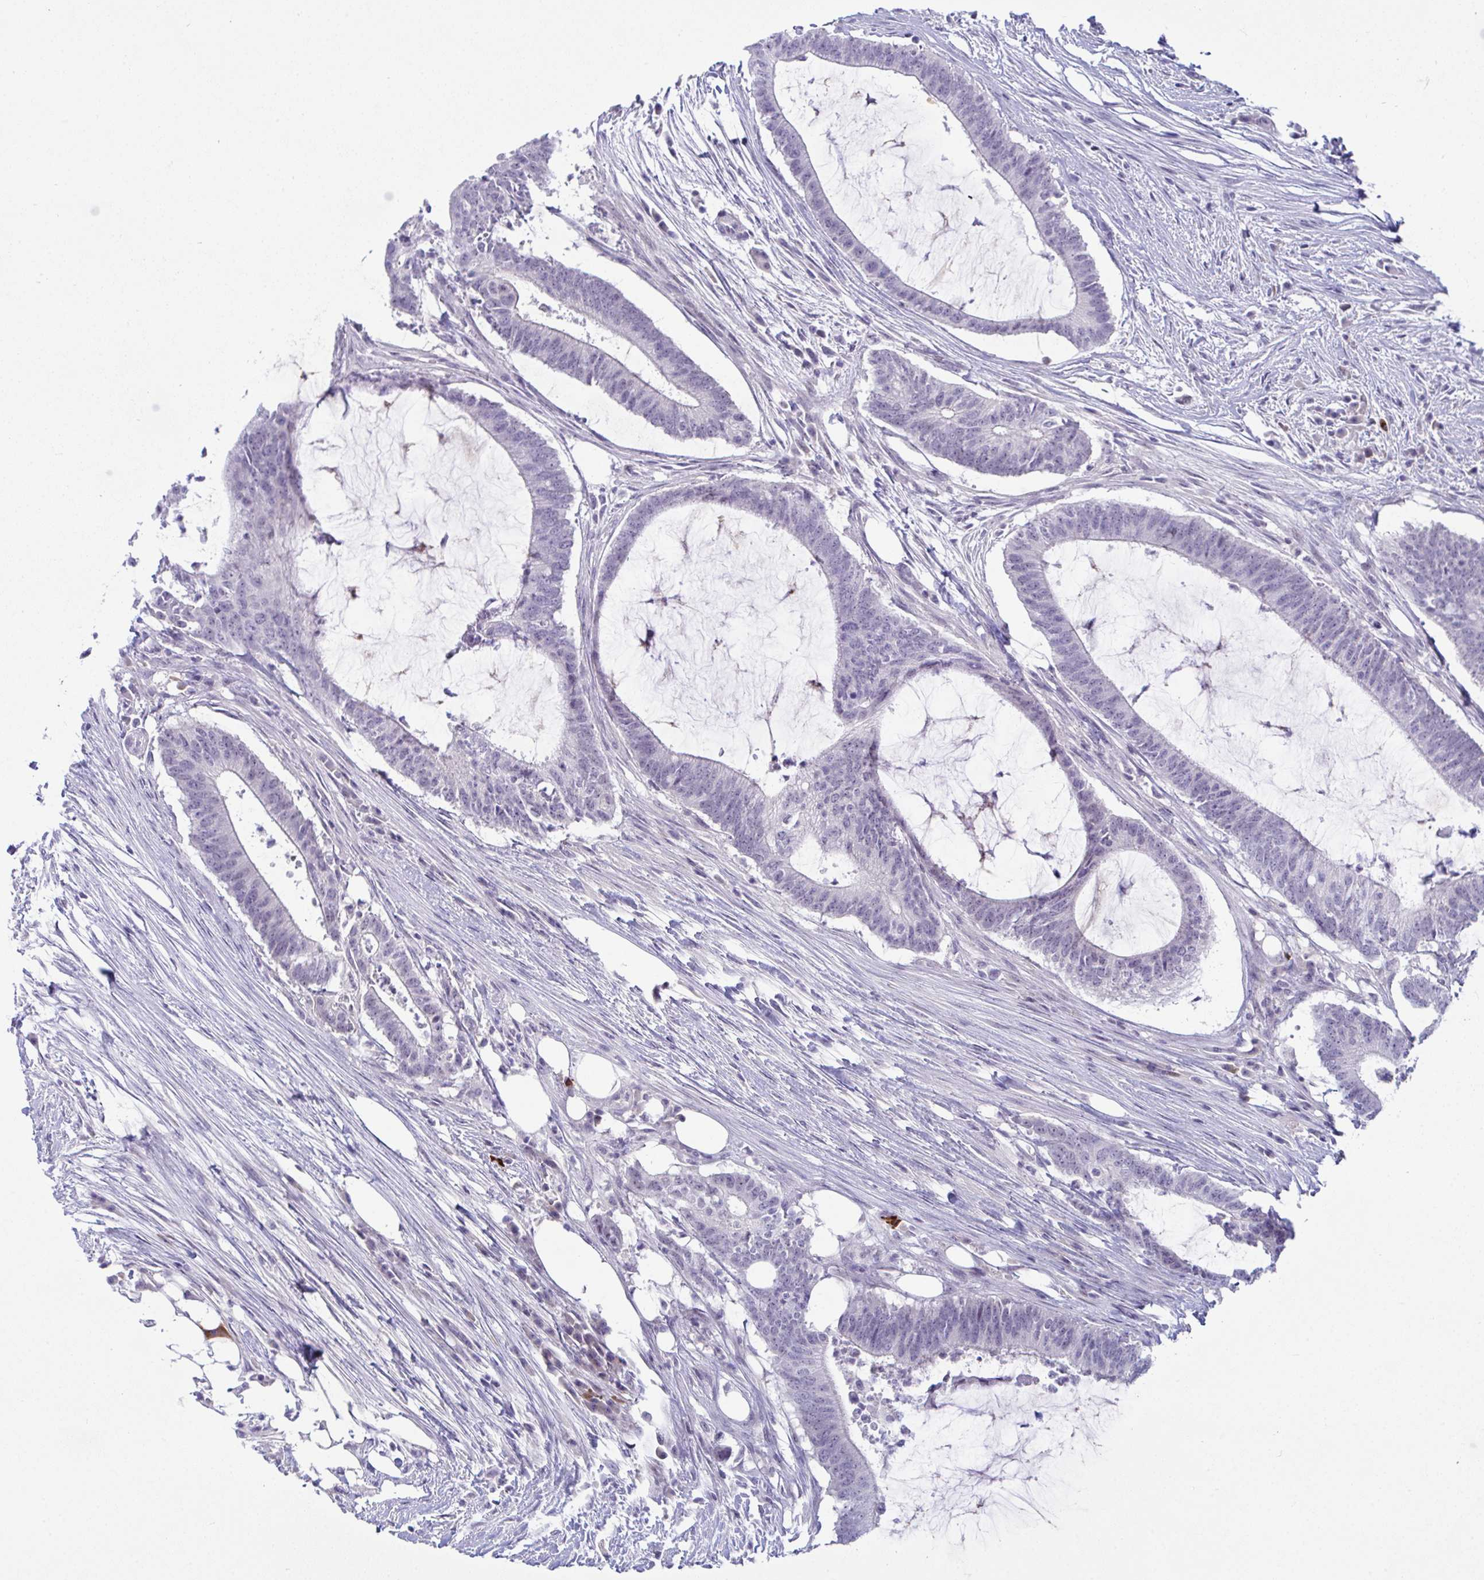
{"staining": {"intensity": "negative", "quantity": "none", "location": "none"}, "tissue": "colorectal cancer", "cell_type": "Tumor cells", "image_type": "cancer", "snomed": [{"axis": "morphology", "description": "Adenocarcinoma, NOS"}, {"axis": "topography", "description": "Colon"}], "caption": "Tumor cells are negative for protein expression in human colorectal cancer (adenocarcinoma).", "gene": "USP35", "patient": {"sex": "female", "age": 43}}